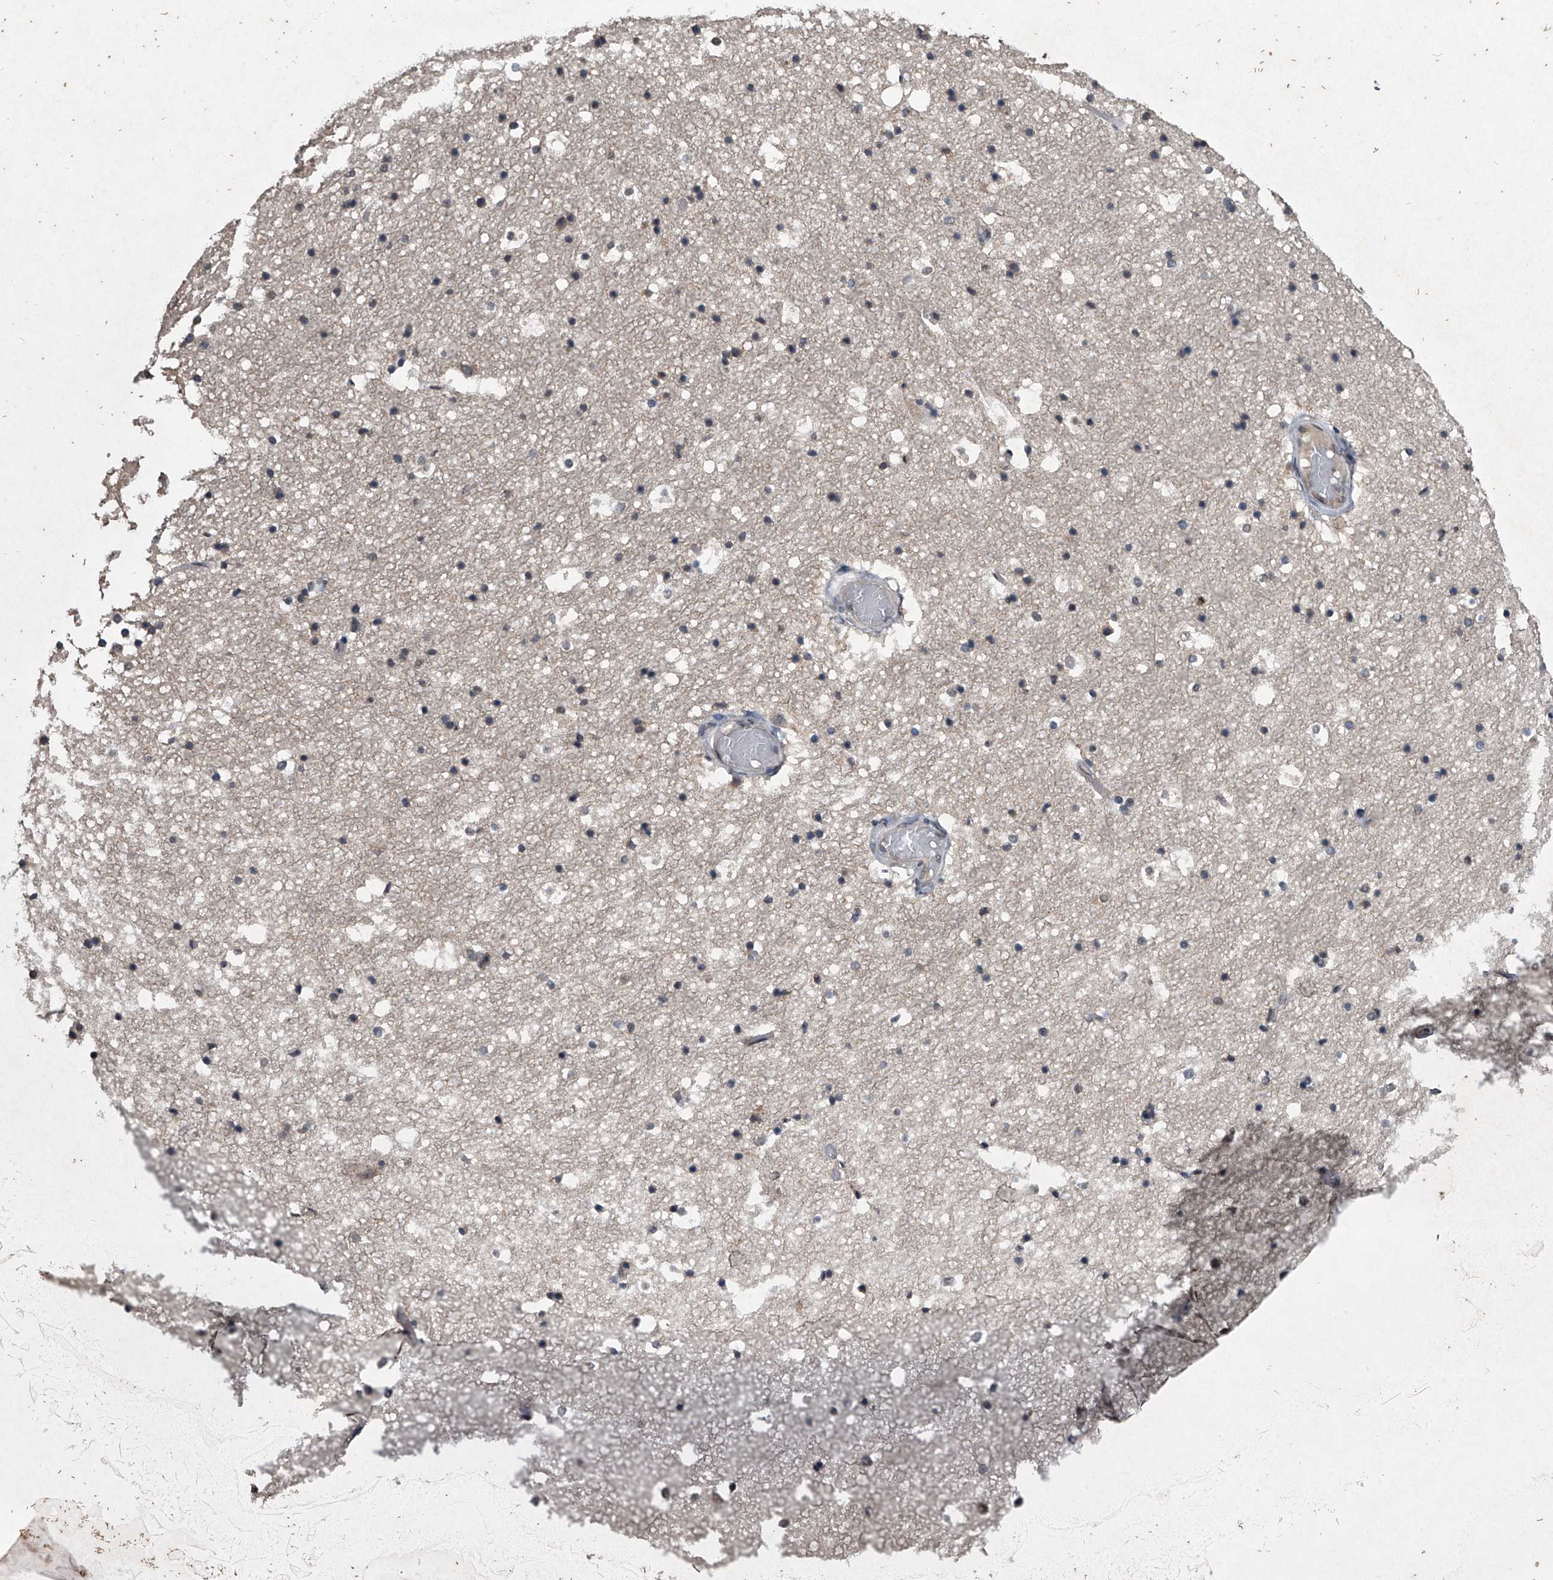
{"staining": {"intensity": "weak", "quantity": "<25%", "location": "cytoplasmic/membranous"}, "tissue": "hippocampus", "cell_type": "Glial cells", "image_type": "normal", "snomed": [{"axis": "morphology", "description": "Normal tissue, NOS"}, {"axis": "topography", "description": "Hippocampus"}], "caption": "Immunohistochemistry (IHC) image of unremarkable hippocampus: human hippocampus stained with DAB (3,3'-diaminobenzidine) displays no significant protein staining in glial cells.", "gene": "TSNAX", "patient": {"sex": "female", "age": 52}}